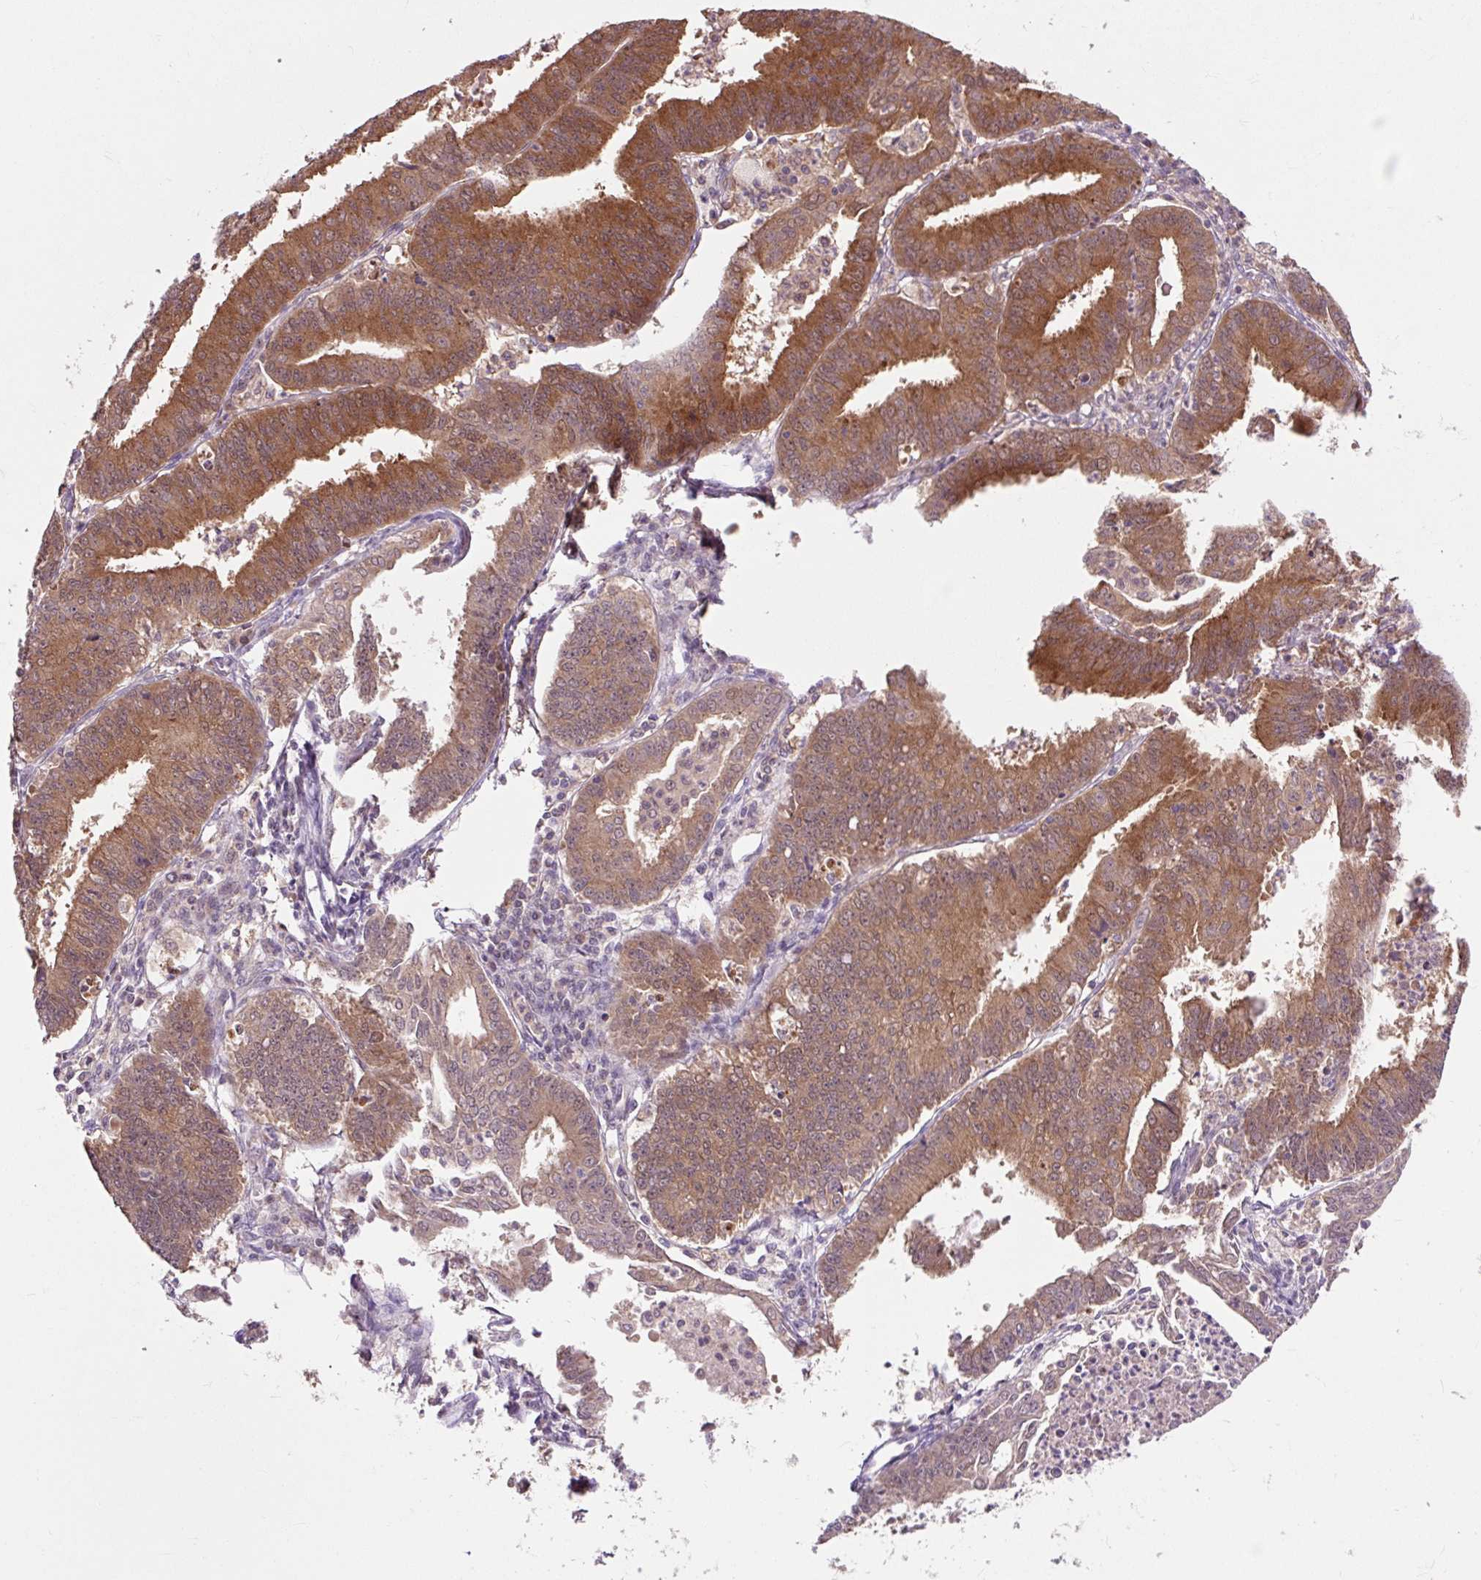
{"staining": {"intensity": "strong", "quantity": ">75%", "location": "cytoplasmic/membranous"}, "tissue": "endometrial cancer", "cell_type": "Tumor cells", "image_type": "cancer", "snomed": [{"axis": "morphology", "description": "Adenocarcinoma, NOS"}, {"axis": "topography", "description": "Endometrium"}], "caption": "Tumor cells show strong cytoplasmic/membranous positivity in about >75% of cells in endometrial adenocarcinoma.", "gene": "MMS19", "patient": {"sex": "female", "age": 73}}